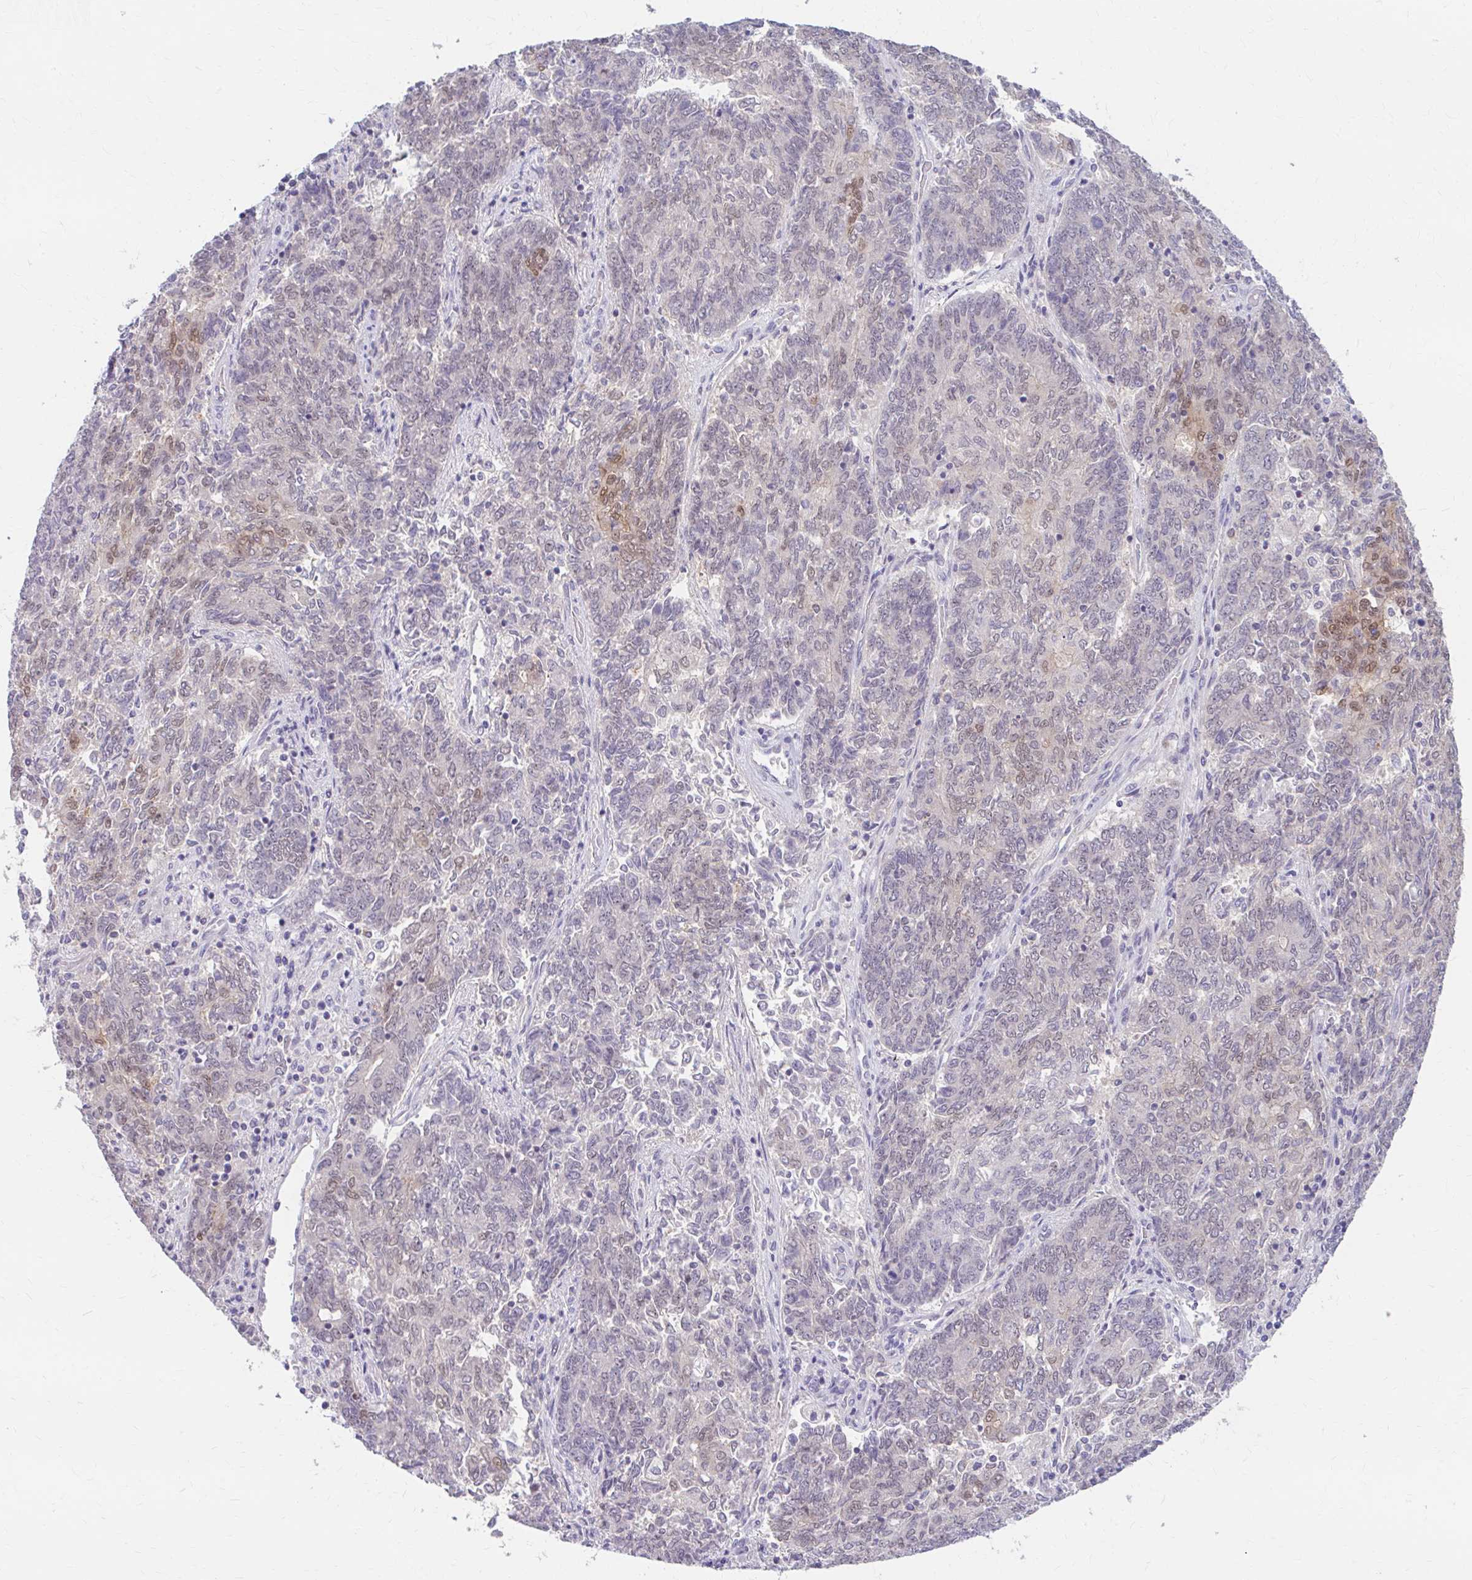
{"staining": {"intensity": "moderate", "quantity": "<25%", "location": "nuclear"}, "tissue": "endometrial cancer", "cell_type": "Tumor cells", "image_type": "cancer", "snomed": [{"axis": "morphology", "description": "Adenocarcinoma, NOS"}, {"axis": "topography", "description": "Endometrium"}], "caption": "Immunohistochemistry (IHC) image of endometrial adenocarcinoma stained for a protein (brown), which demonstrates low levels of moderate nuclear positivity in about <25% of tumor cells.", "gene": "RGS16", "patient": {"sex": "female", "age": 80}}